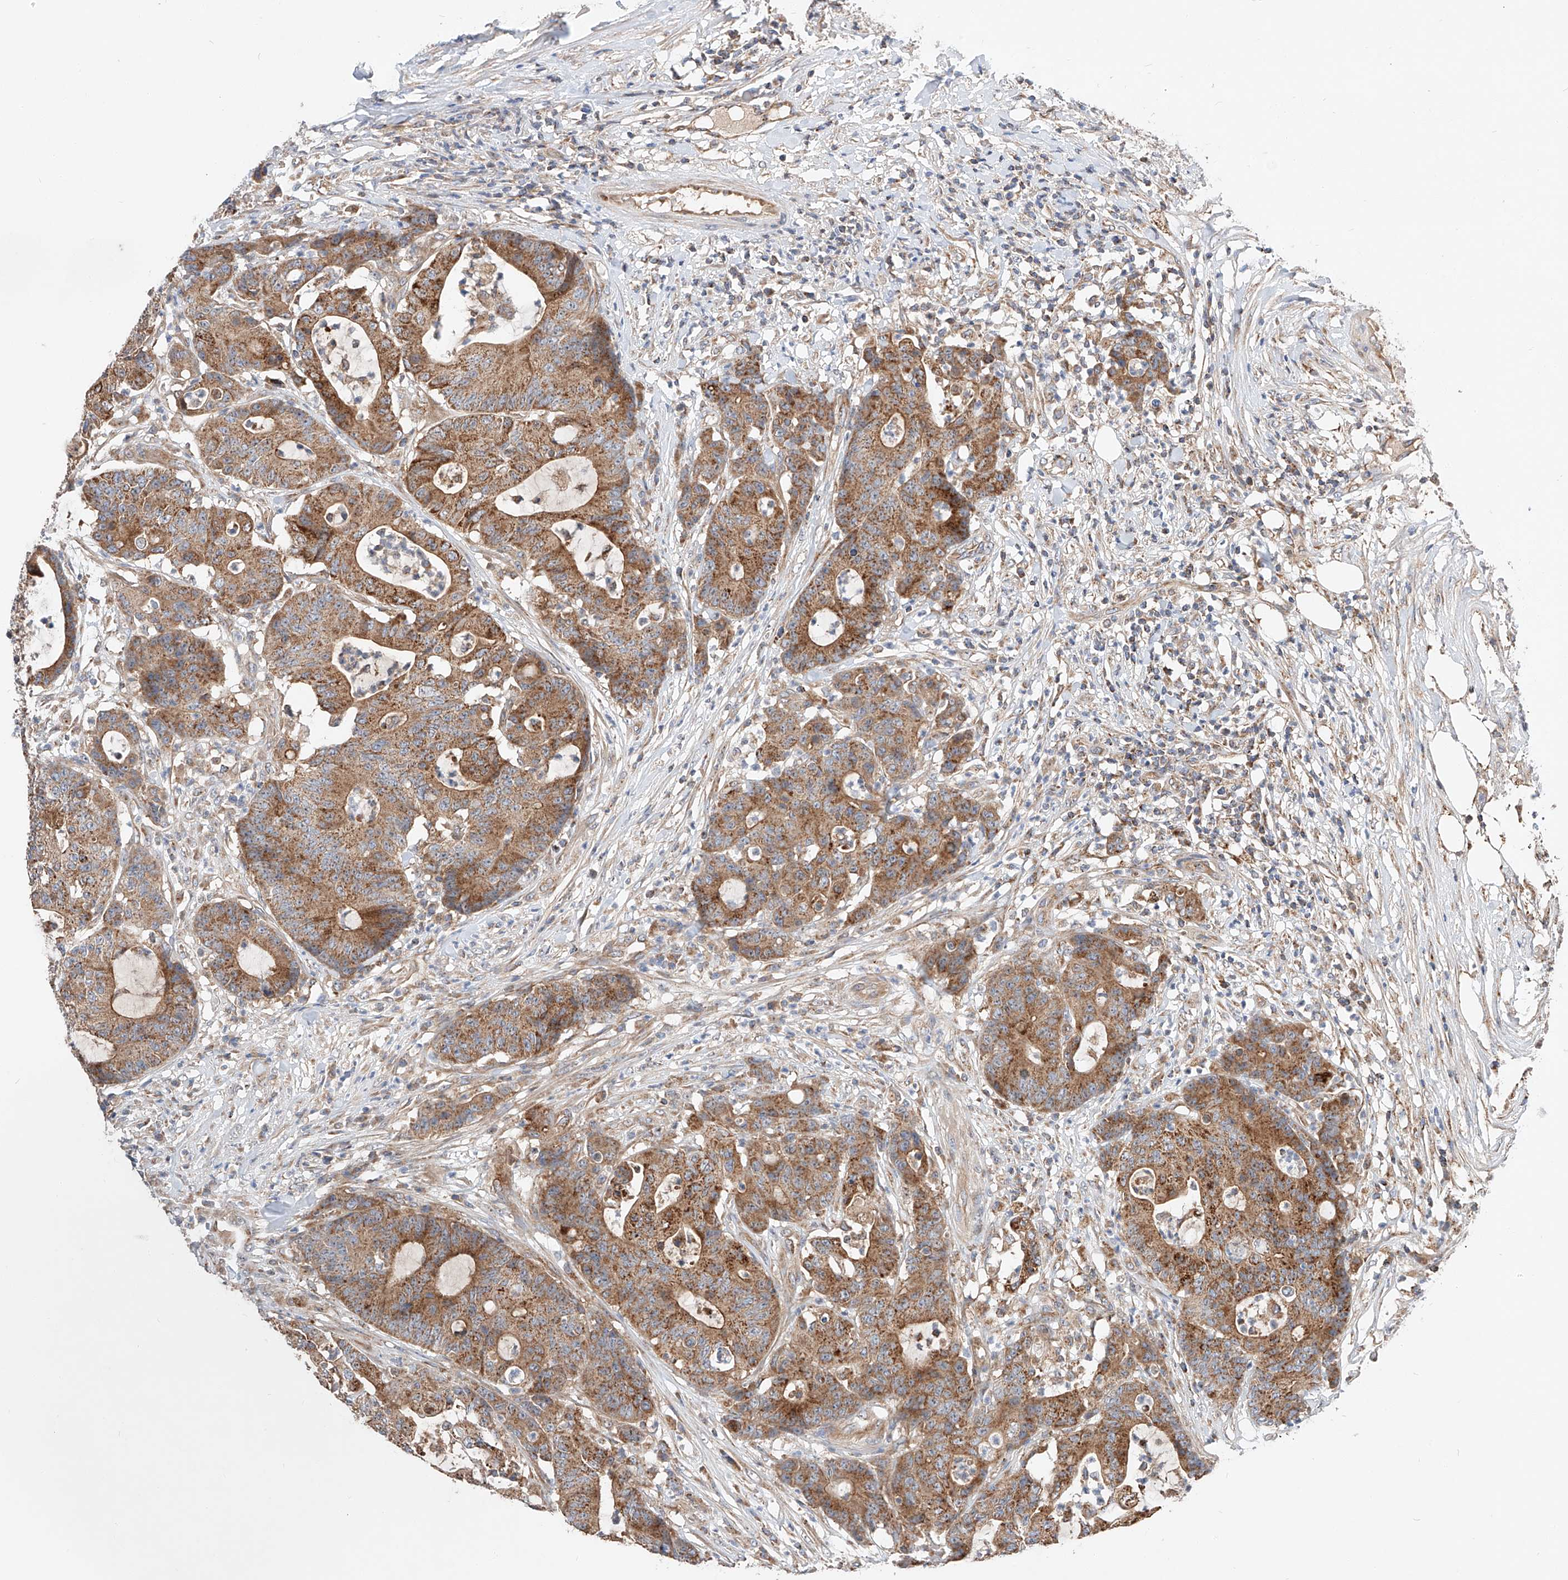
{"staining": {"intensity": "moderate", "quantity": ">75%", "location": "cytoplasmic/membranous"}, "tissue": "colorectal cancer", "cell_type": "Tumor cells", "image_type": "cancer", "snomed": [{"axis": "morphology", "description": "Adenocarcinoma, NOS"}, {"axis": "topography", "description": "Colon"}], "caption": "This is an image of immunohistochemistry (IHC) staining of adenocarcinoma (colorectal), which shows moderate positivity in the cytoplasmic/membranous of tumor cells.", "gene": "RUSC1", "patient": {"sex": "female", "age": 84}}